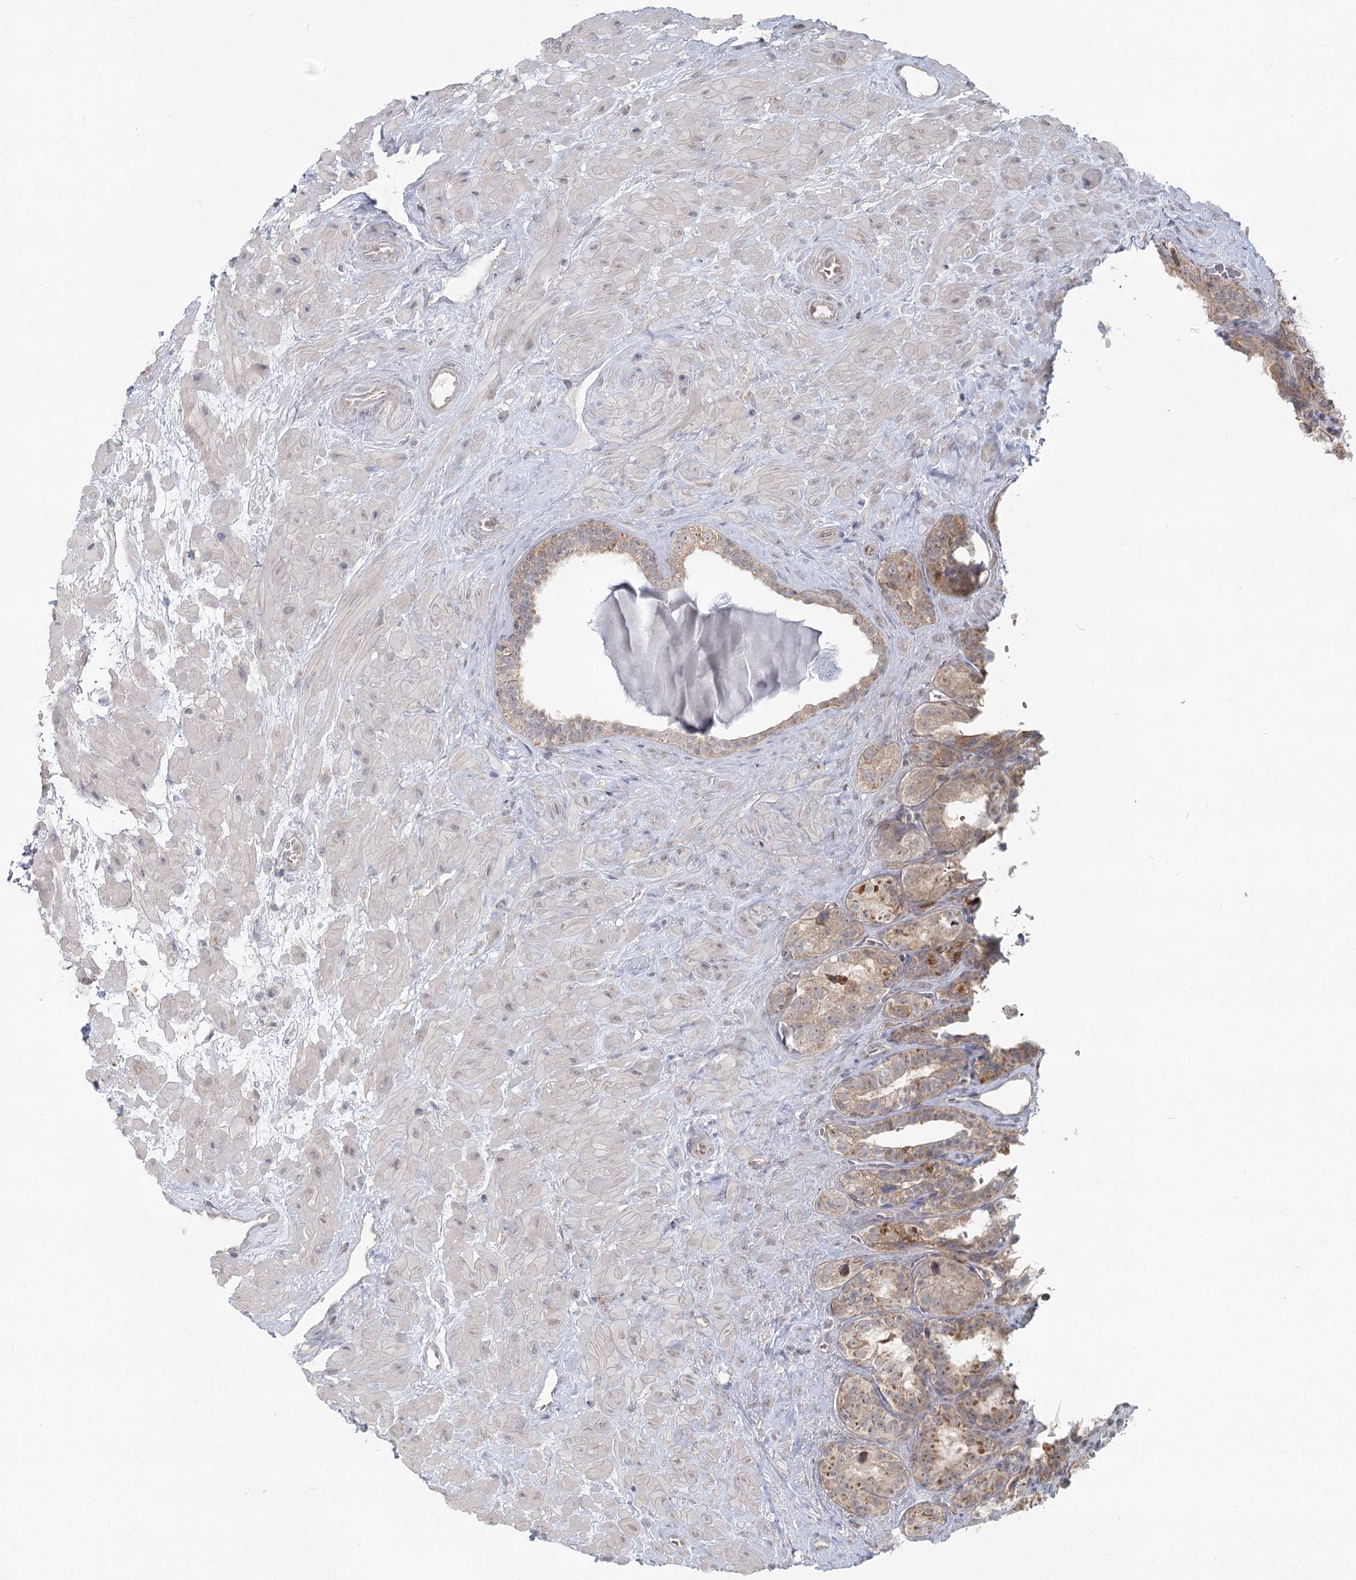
{"staining": {"intensity": "weak", "quantity": "25%-75%", "location": "cytoplasmic/membranous"}, "tissue": "seminal vesicle", "cell_type": "Glandular cells", "image_type": "normal", "snomed": [{"axis": "morphology", "description": "Normal tissue, NOS"}, {"axis": "topography", "description": "Prostate"}, {"axis": "topography", "description": "Seminal veicle"}], "caption": "Weak cytoplasmic/membranous expression is appreciated in about 25%-75% of glandular cells in unremarkable seminal vesicle.", "gene": "THNSL1", "patient": {"sex": "male", "age": 67}}